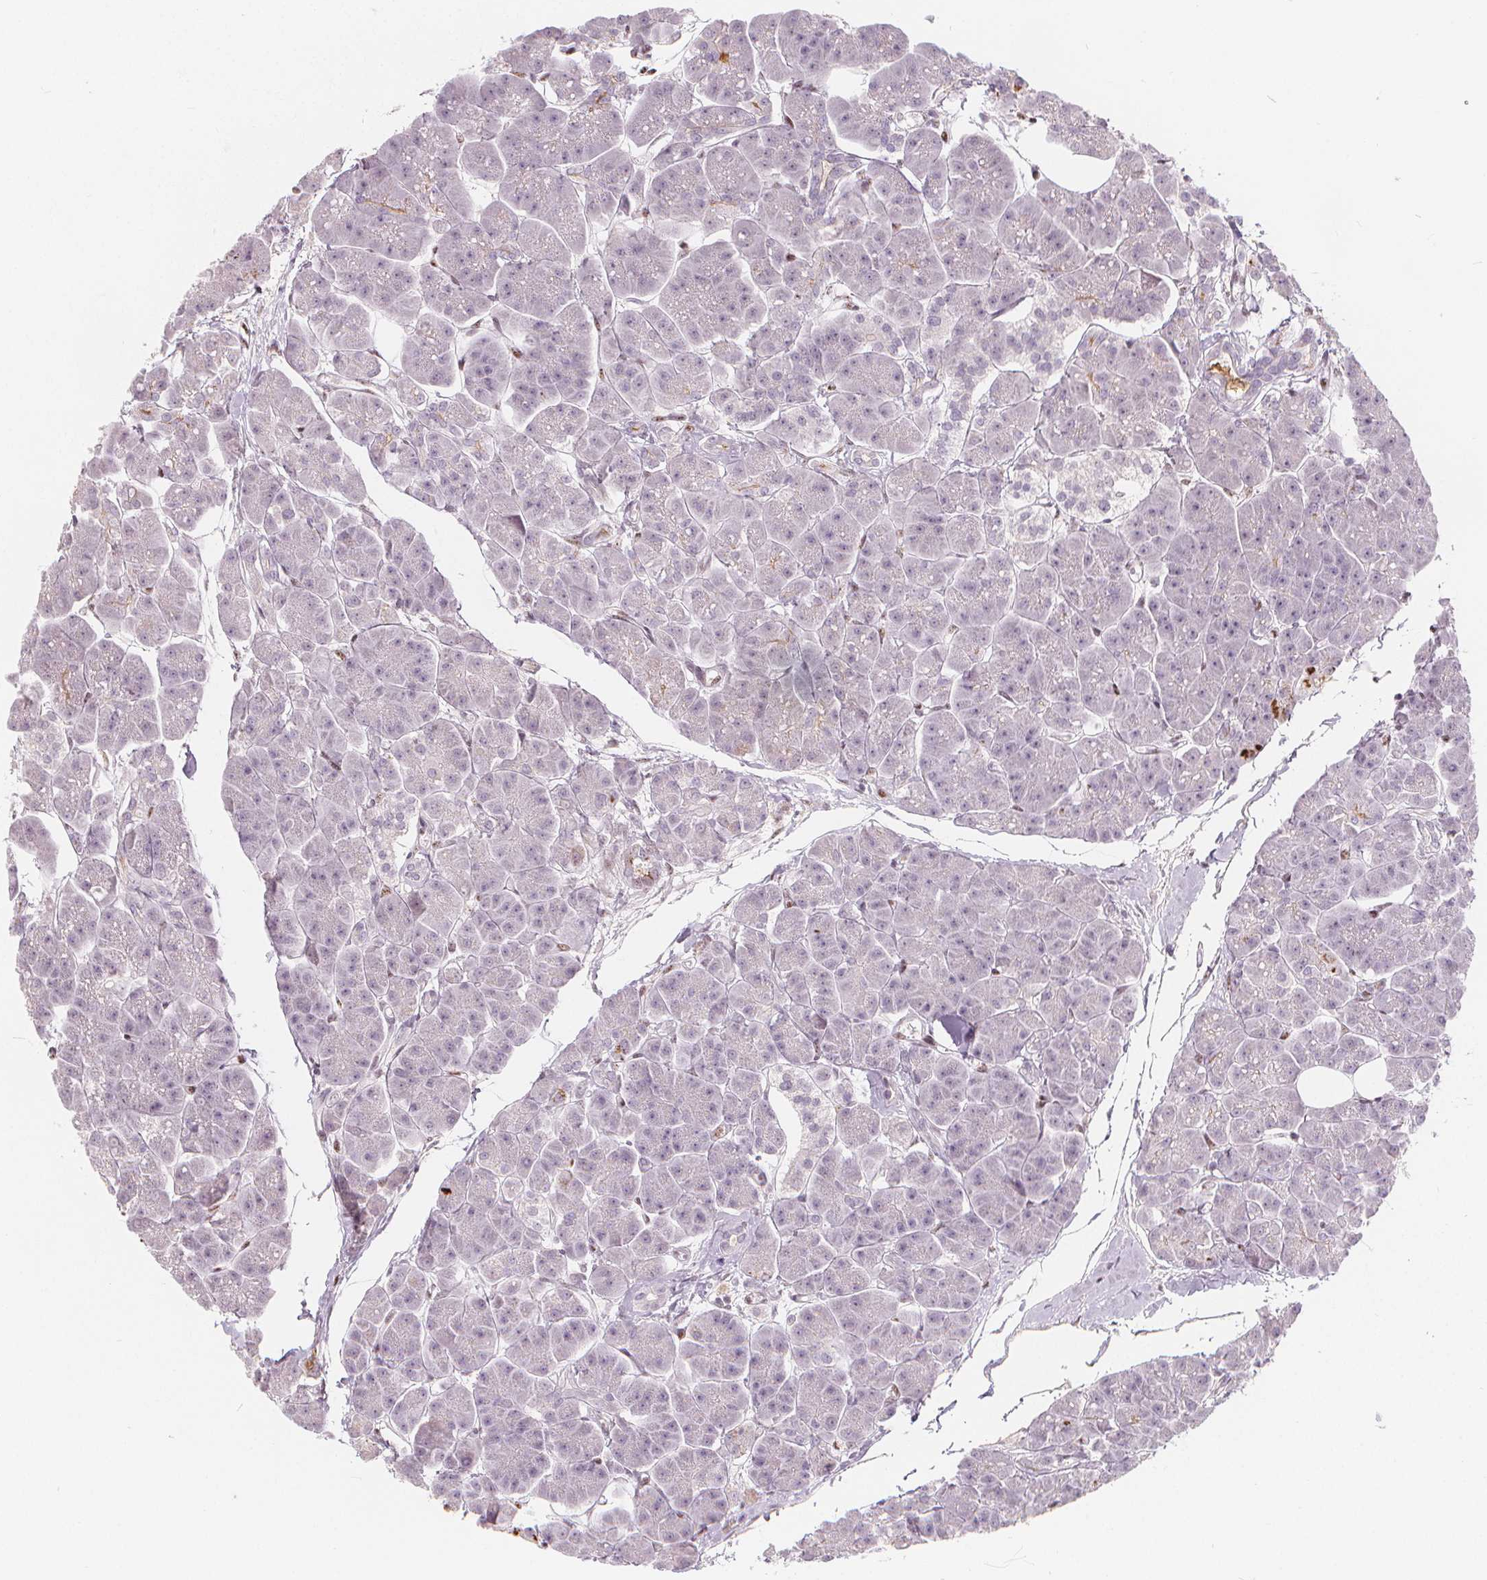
{"staining": {"intensity": "negative", "quantity": "none", "location": "none"}, "tissue": "pancreas", "cell_type": "Exocrine glandular cells", "image_type": "normal", "snomed": [{"axis": "morphology", "description": "Normal tissue, NOS"}, {"axis": "topography", "description": "Adipose tissue"}, {"axis": "topography", "description": "Pancreas"}, {"axis": "topography", "description": "Peripheral nerve tissue"}], "caption": "The immunohistochemistry (IHC) micrograph has no significant positivity in exocrine glandular cells of pancreas.", "gene": "DRC3", "patient": {"sex": "female", "age": 58}}